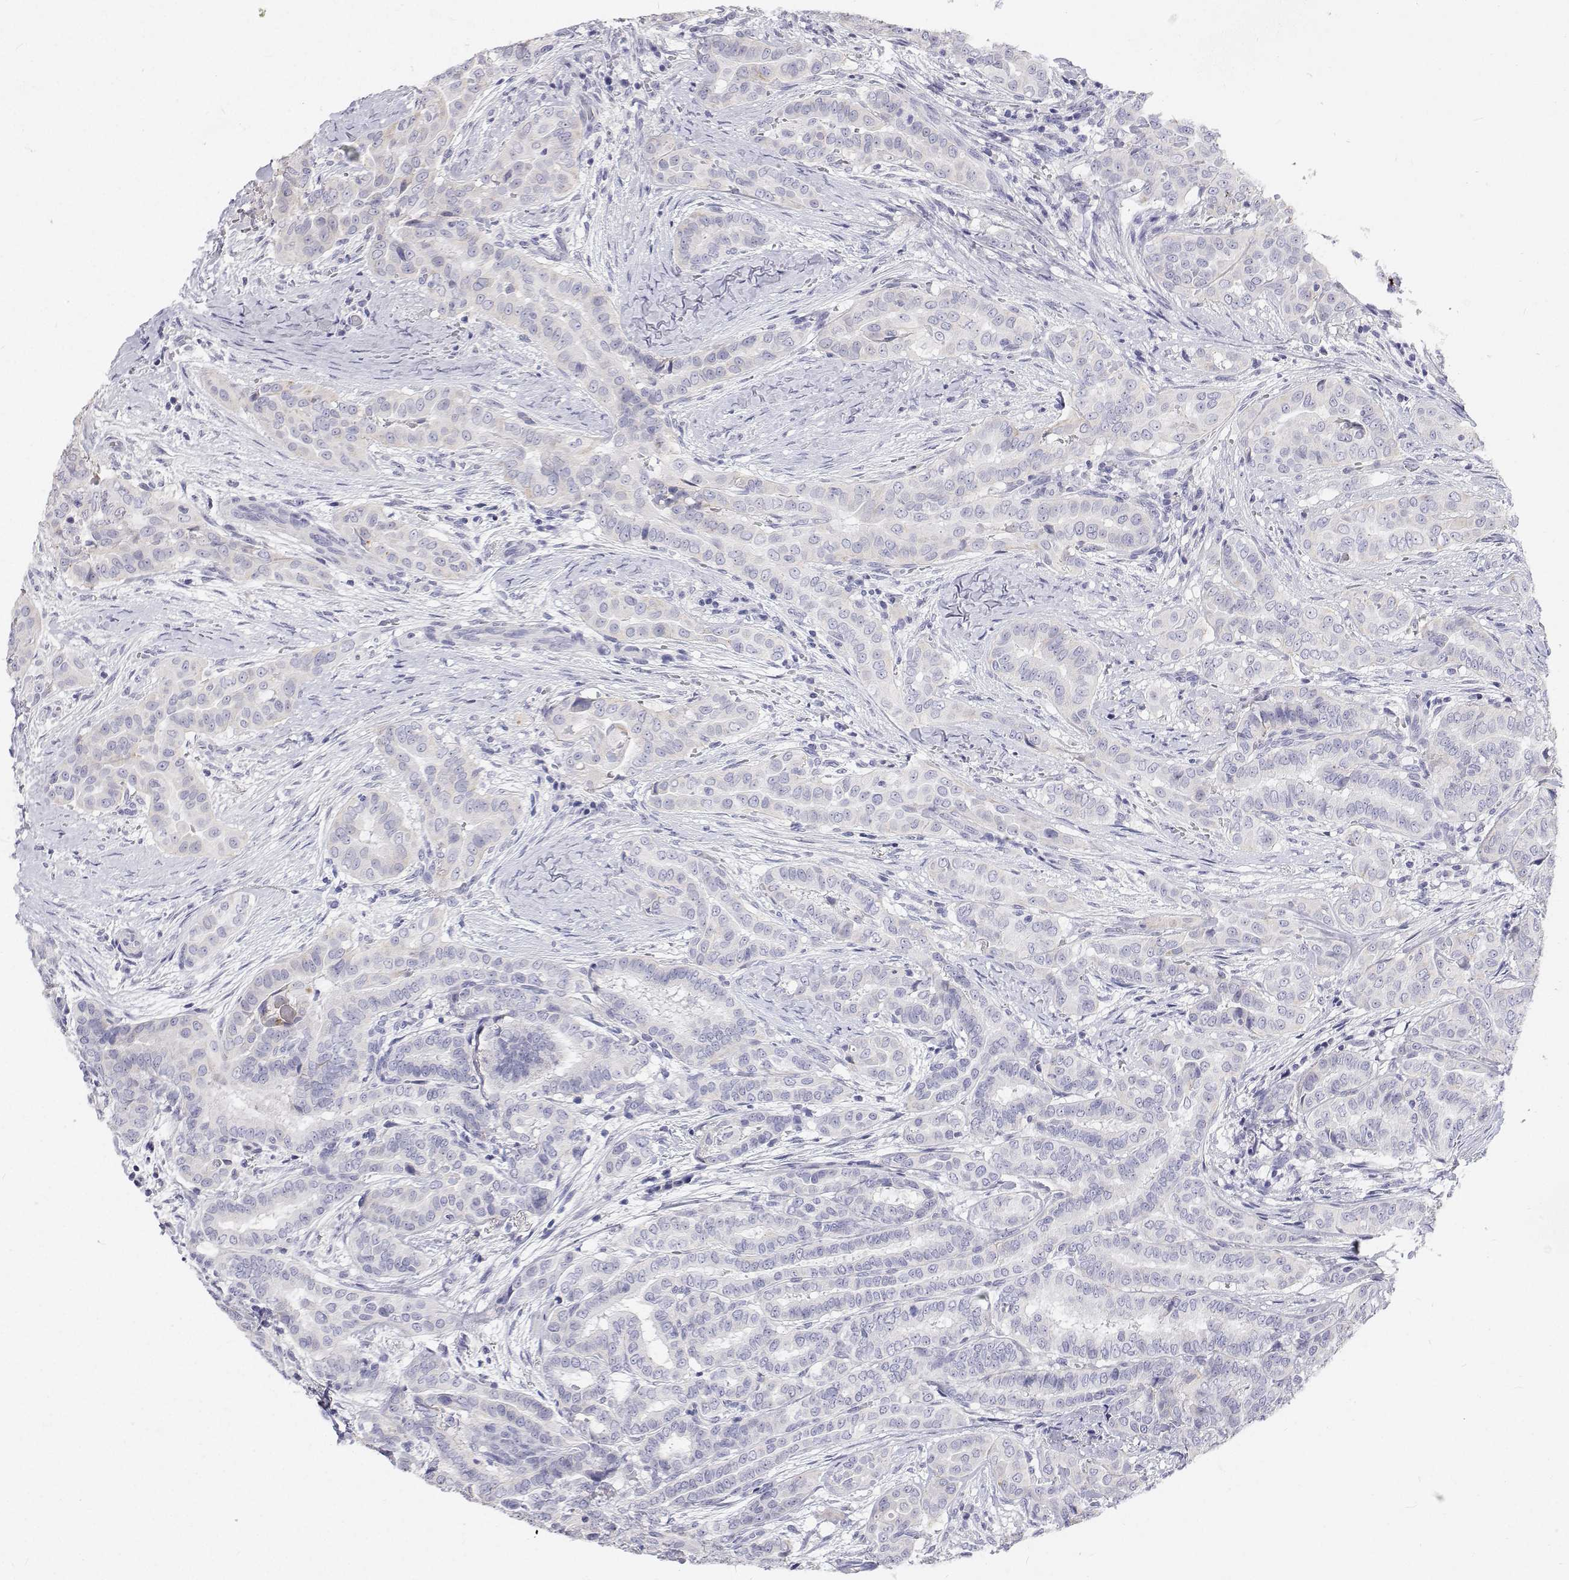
{"staining": {"intensity": "negative", "quantity": "none", "location": "none"}, "tissue": "thyroid cancer", "cell_type": "Tumor cells", "image_type": "cancer", "snomed": [{"axis": "morphology", "description": "Papillary adenocarcinoma, NOS"}, {"axis": "morphology", "description": "Papillary adenoma metastatic"}, {"axis": "topography", "description": "Thyroid gland"}], "caption": "DAB immunohistochemical staining of thyroid cancer (papillary adenocarcinoma) displays no significant staining in tumor cells.", "gene": "NCR2", "patient": {"sex": "female", "age": 50}}